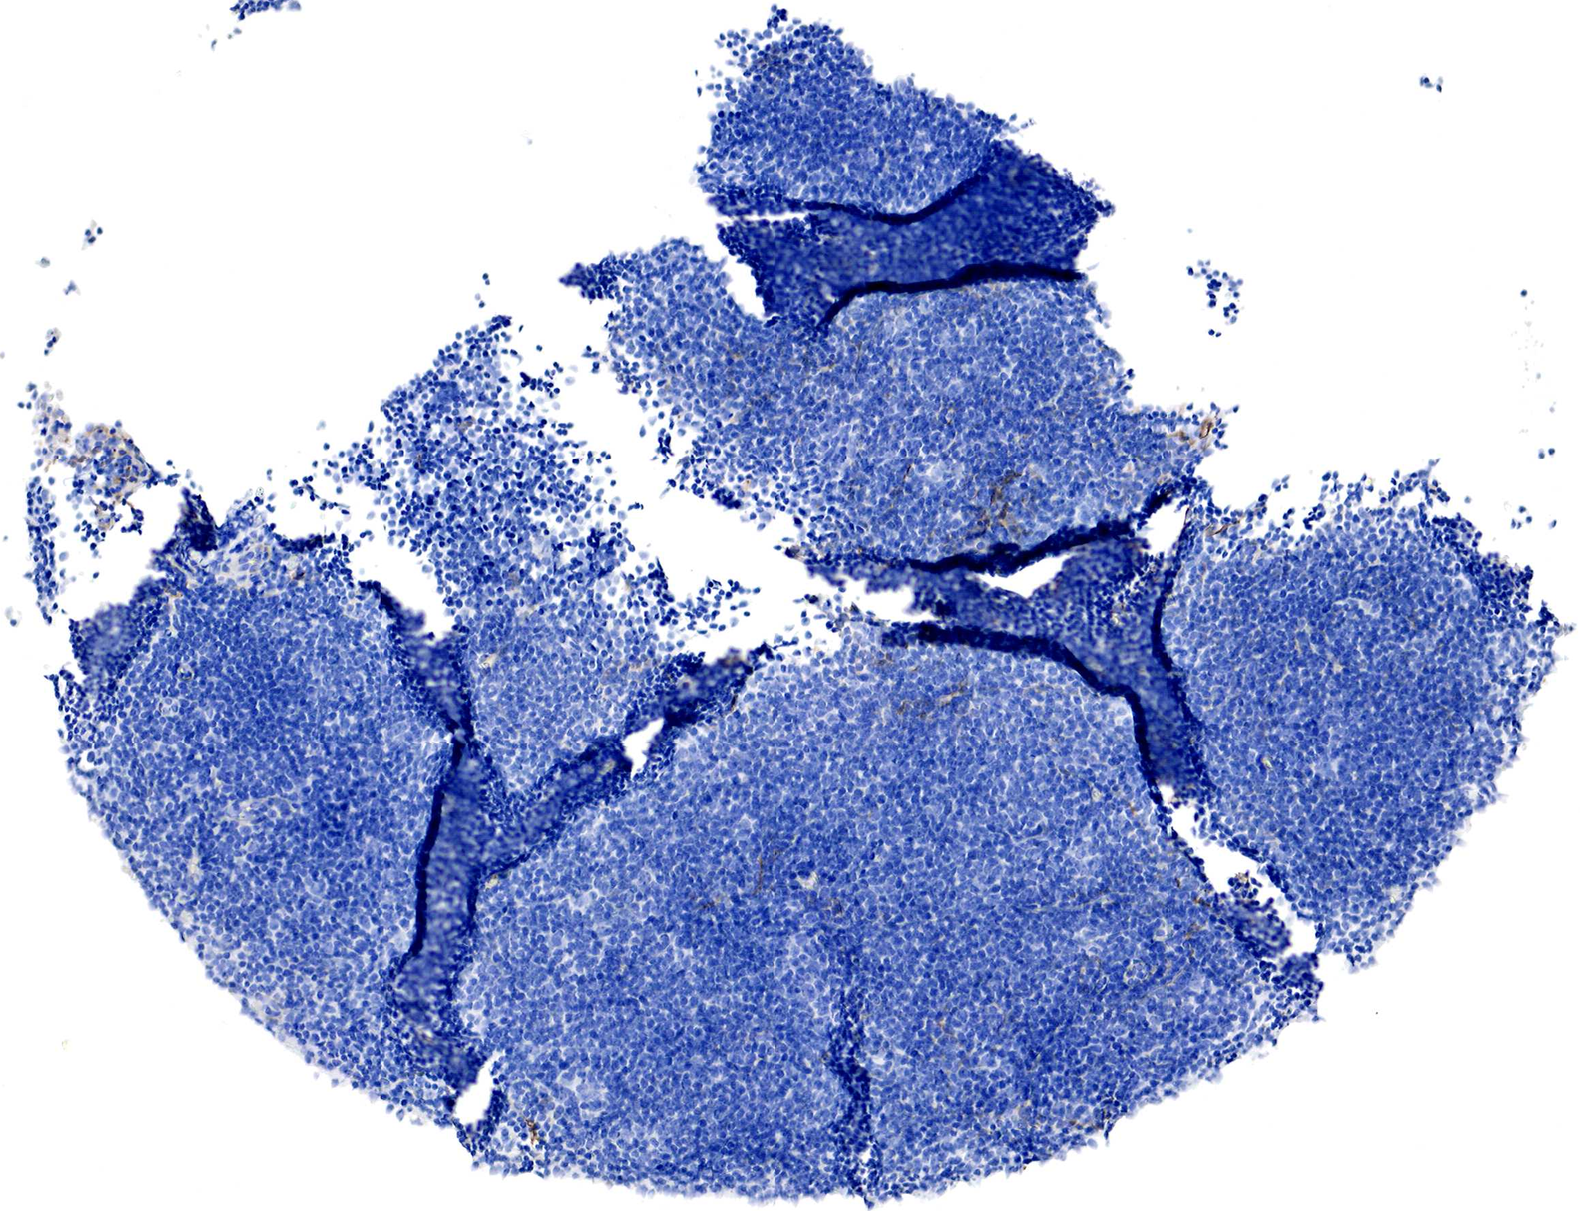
{"staining": {"intensity": "negative", "quantity": "none", "location": "none"}, "tissue": "lymphoma", "cell_type": "Tumor cells", "image_type": "cancer", "snomed": [{"axis": "morphology", "description": "Malignant lymphoma, non-Hodgkin's type, Low grade"}, {"axis": "topography", "description": "Lymph node"}], "caption": "Immunohistochemical staining of human low-grade malignant lymphoma, non-Hodgkin's type shows no significant staining in tumor cells.", "gene": "TPM1", "patient": {"sex": "male", "age": 49}}